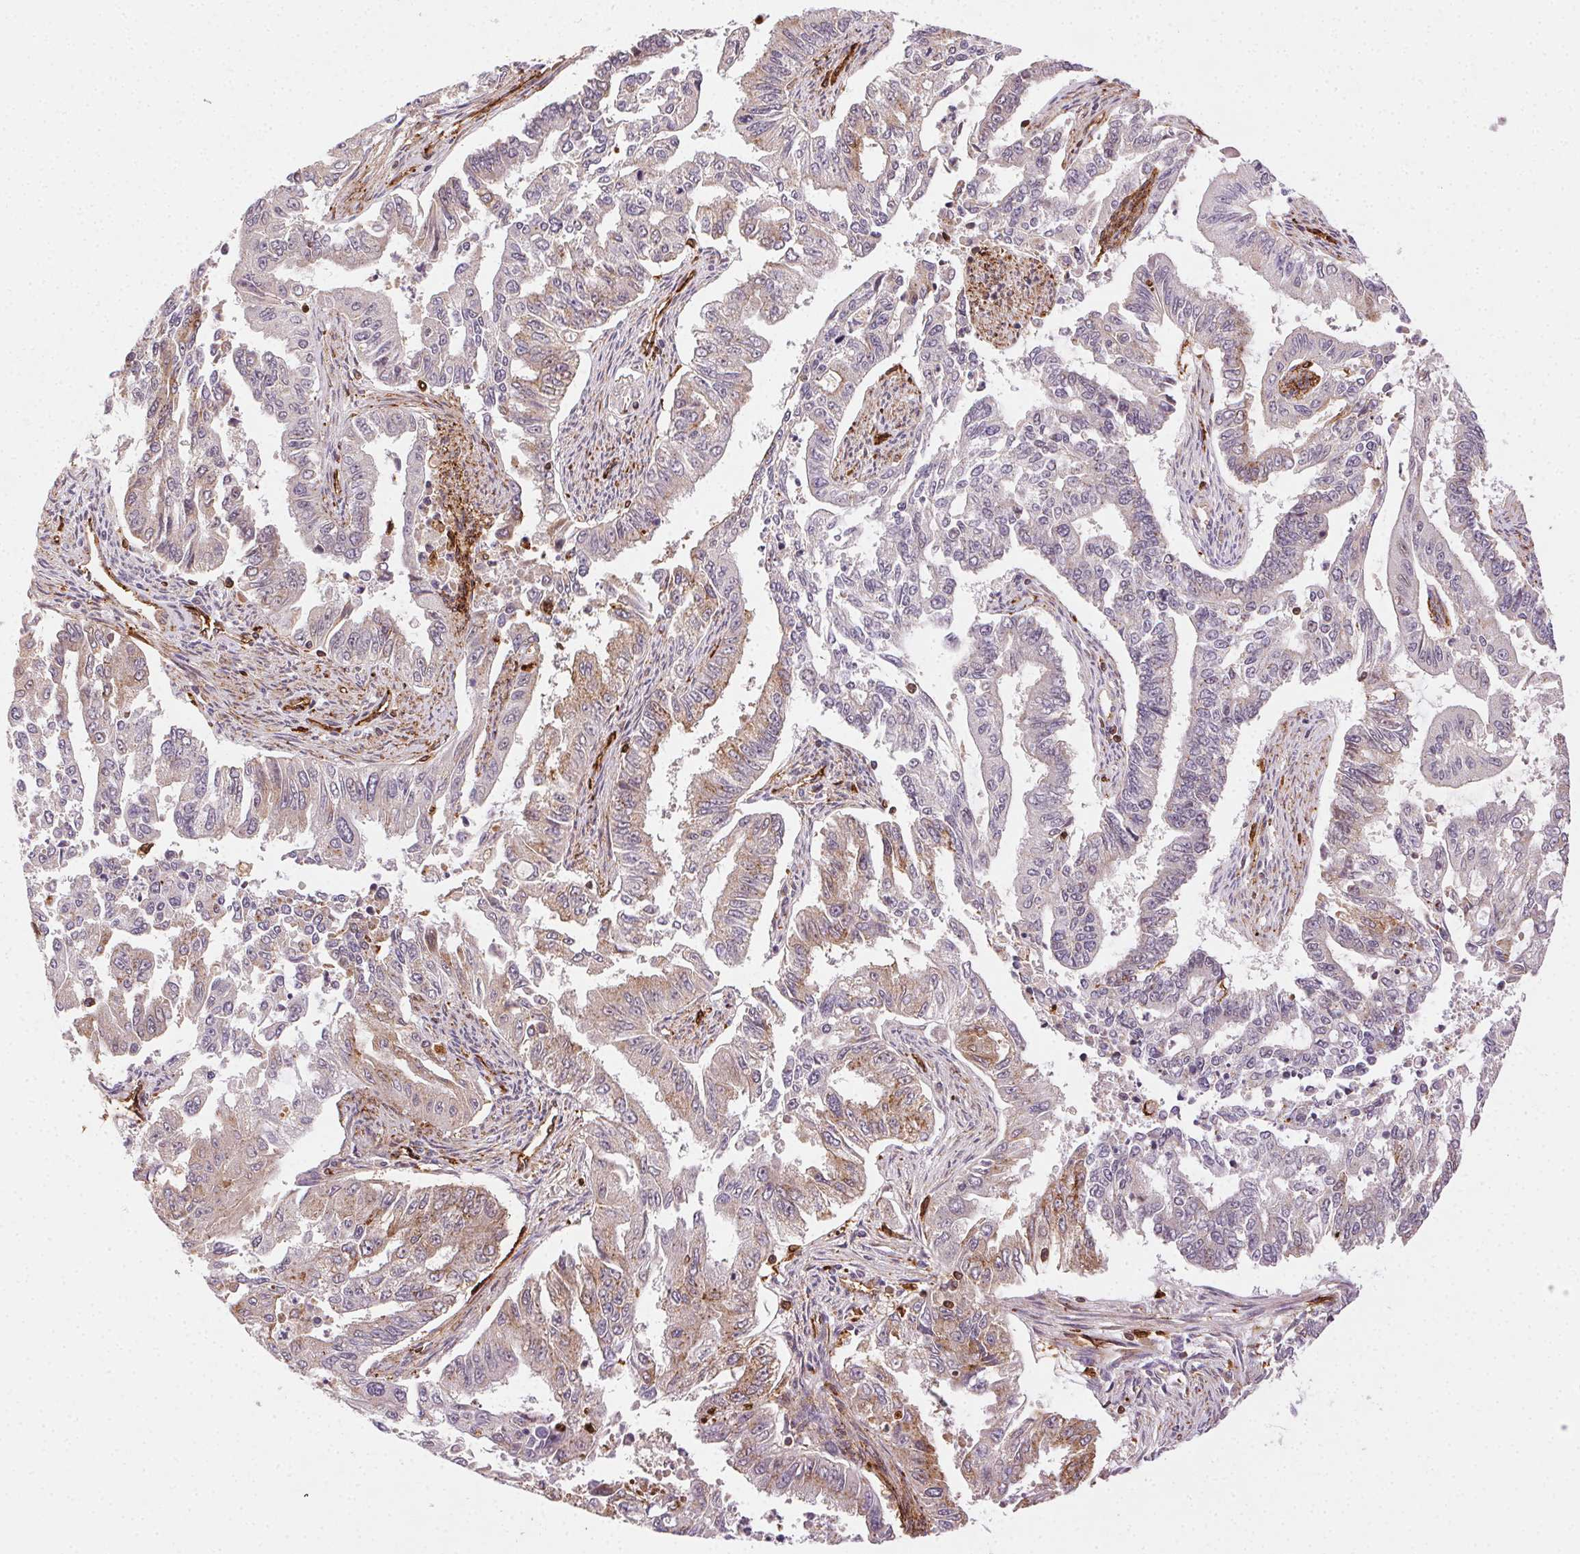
{"staining": {"intensity": "weak", "quantity": "25%-75%", "location": "cytoplasmic/membranous"}, "tissue": "endometrial cancer", "cell_type": "Tumor cells", "image_type": "cancer", "snomed": [{"axis": "morphology", "description": "Adenocarcinoma, NOS"}, {"axis": "topography", "description": "Uterus"}], "caption": "Immunohistochemical staining of endometrial cancer exhibits low levels of weak cytoplasmic/membranous positivity in about 25%-75% of tumor cells.", "gene": "RNASET2", "patient": {"sex": "female", "age": 59}}